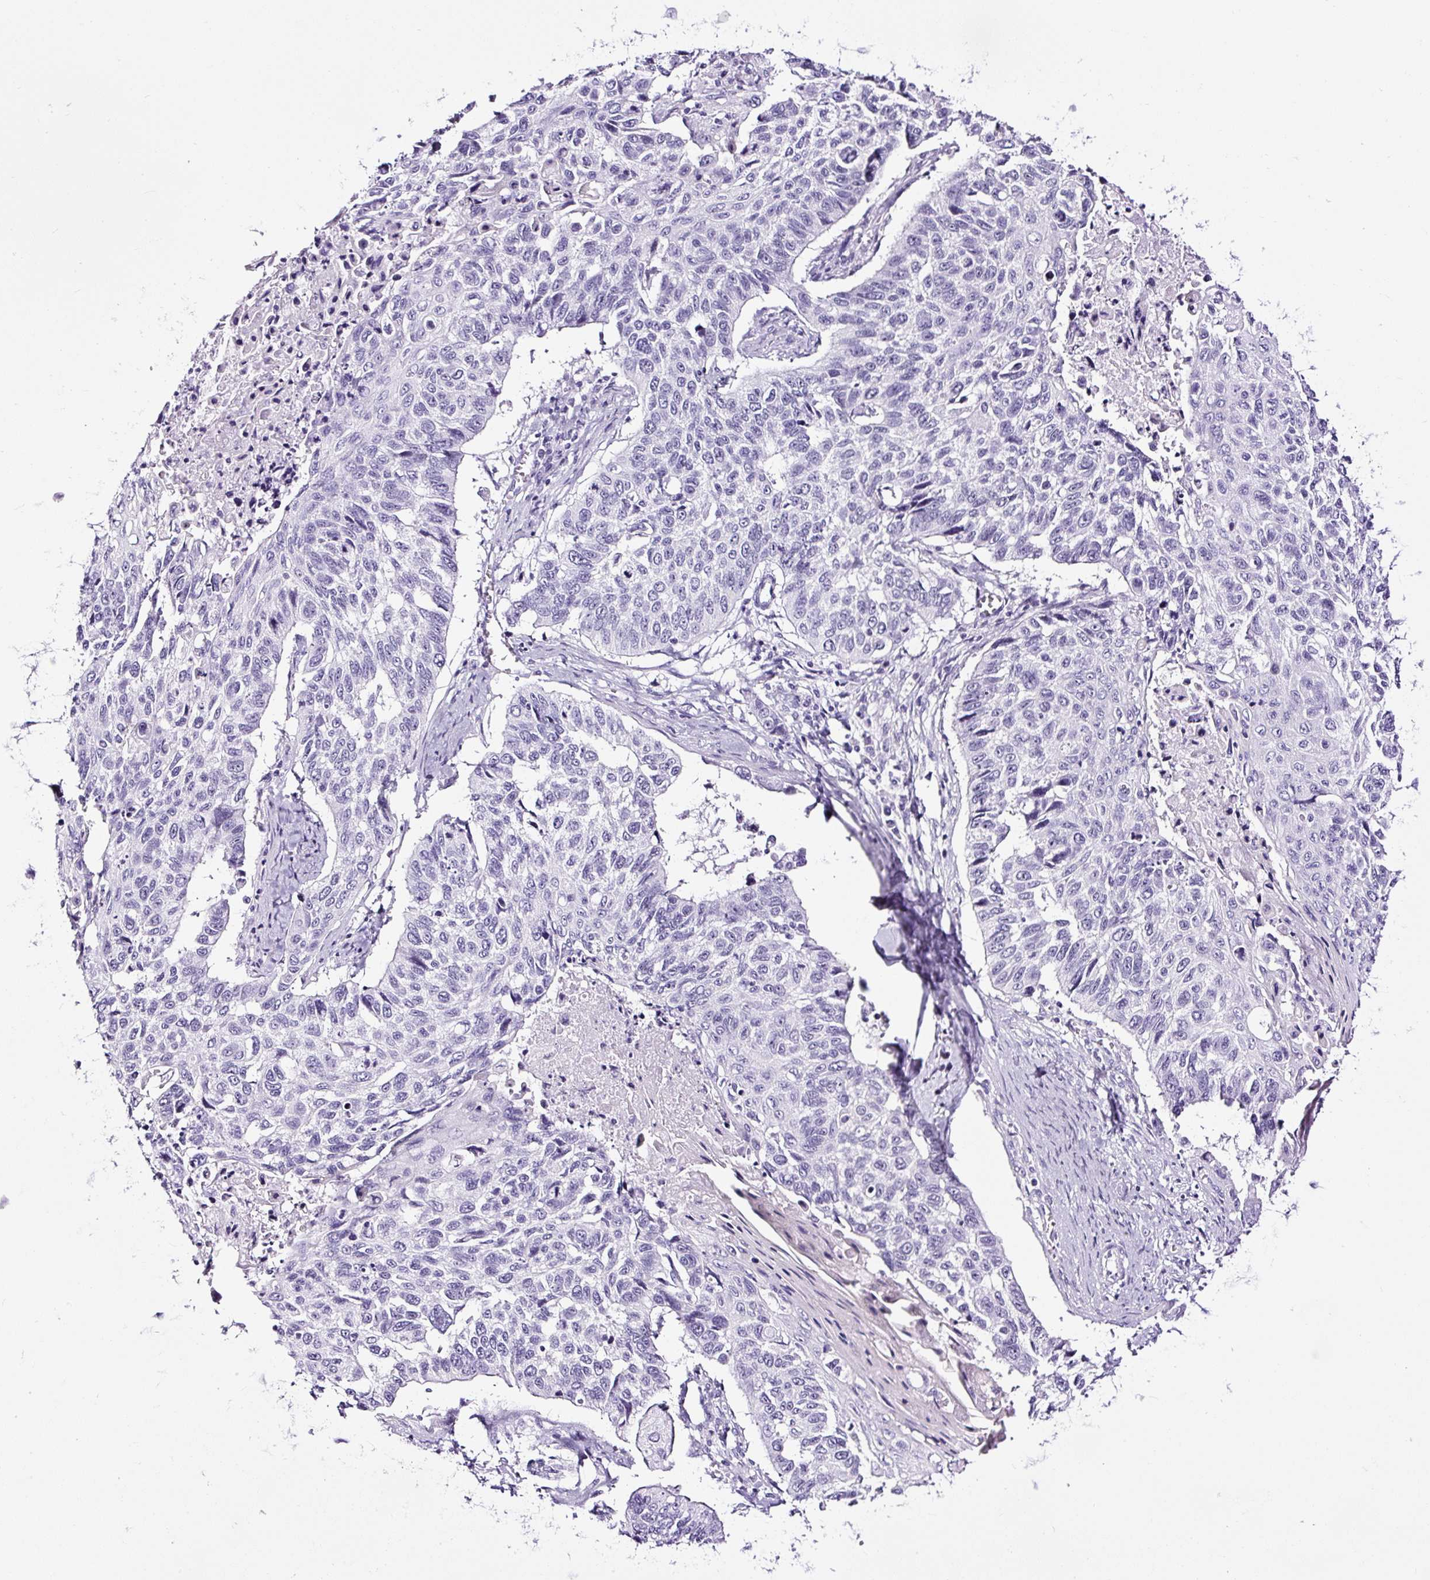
{"staining": {"intensity": "negative", "quantity": "none", "location": "none"}, "tissue": "lung cancer", "cell_type": "Tumor cells", "image_type": "cancer", "snomed": [{"axis": "morphology", "description": "Squamous cell carcinoma, NOS"}, {"axis": "topography", "description": "Lung"}], "caption": "High magnification brightfield microscopy of lung squamous cell carcinoma stained with DAB (3,3'-diaminobenzidine) (brown) and counterstained with hematoxylin (blue): tumor cells show no significant staining.", "gene": "NPHS2", "patient": {"sex": "male", "age": 62}}